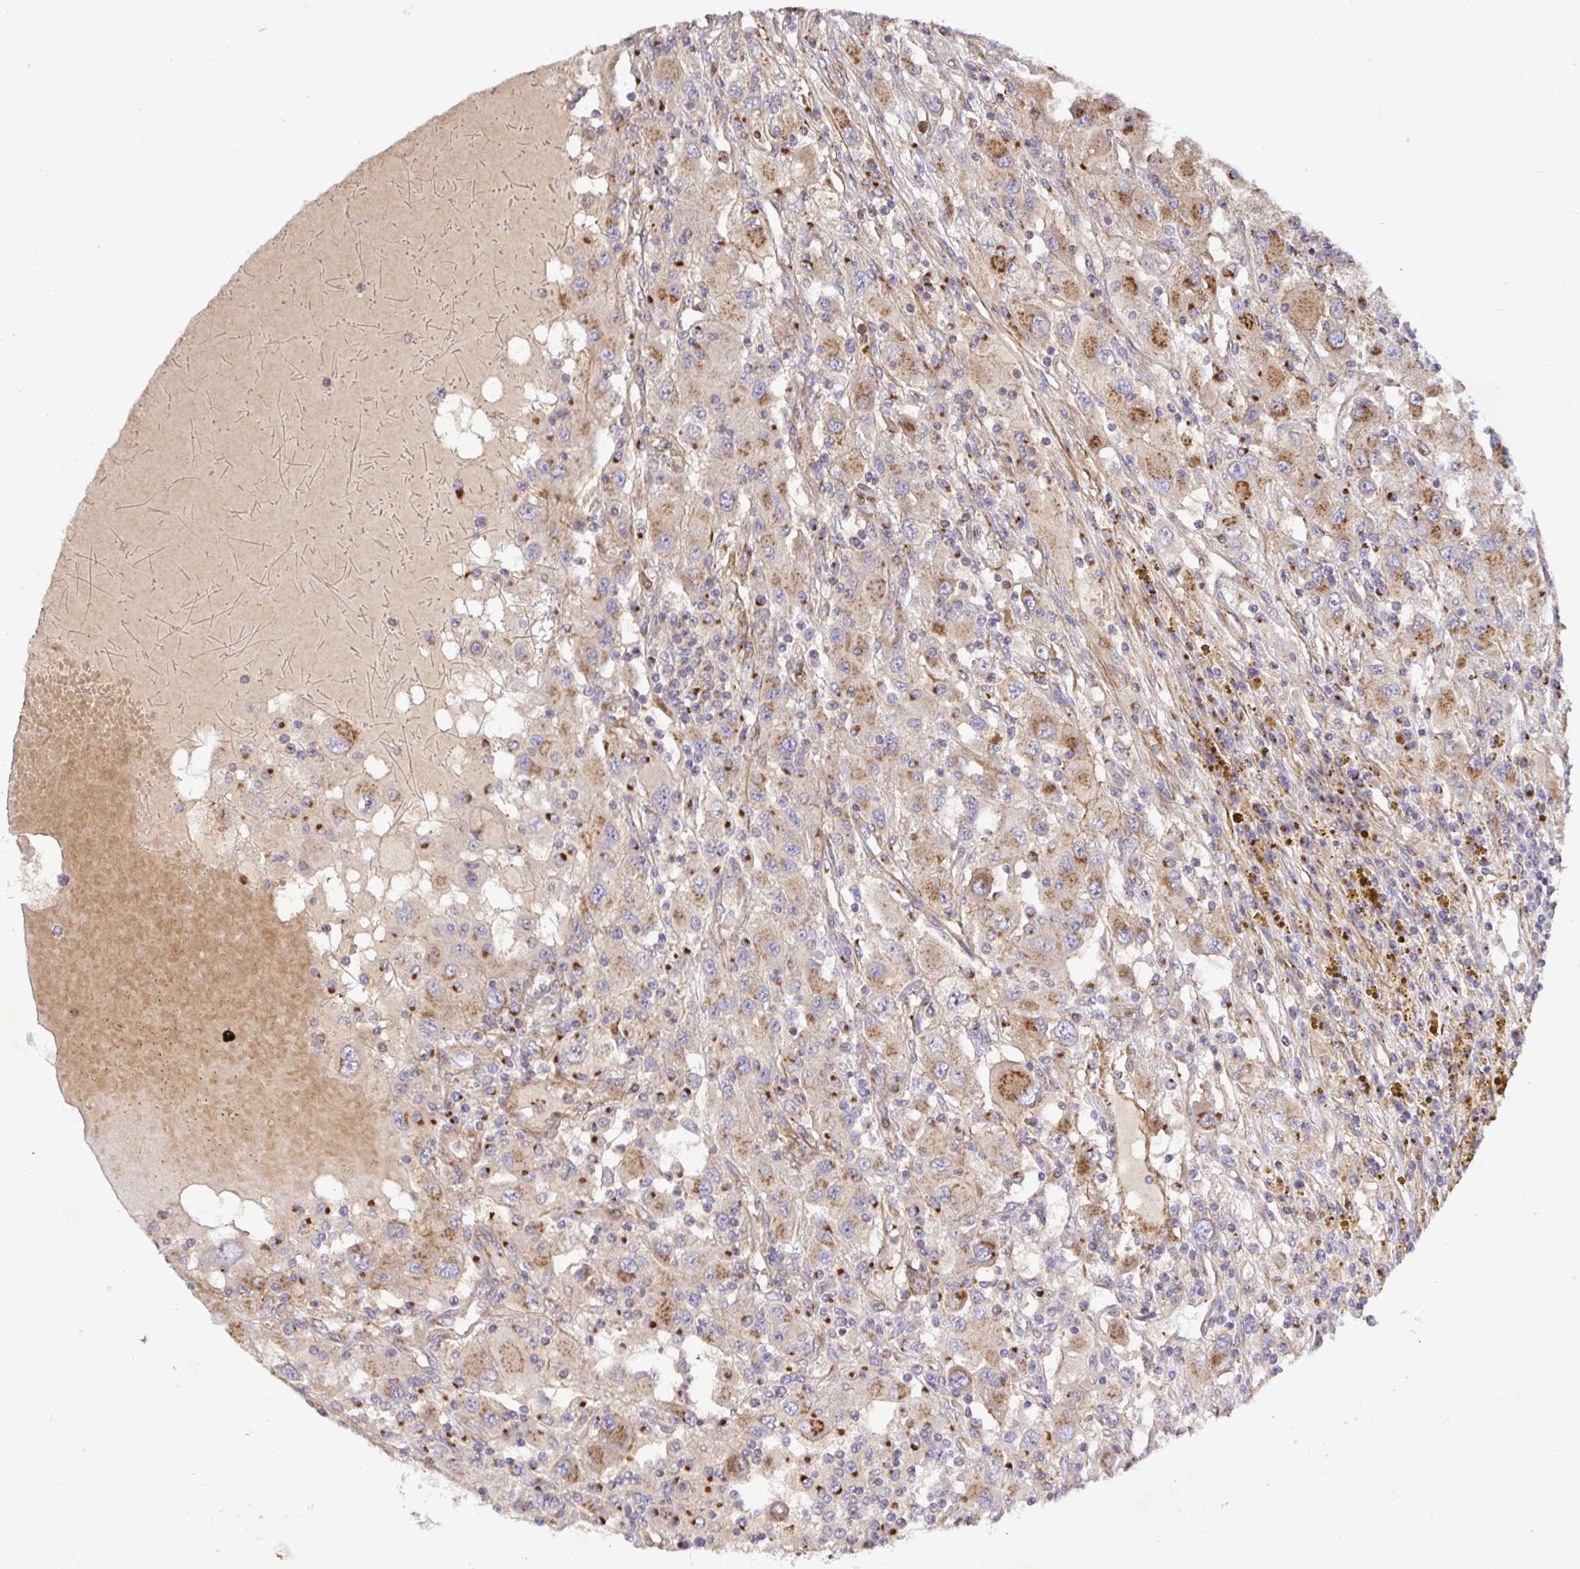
{"staining": {"intensity": "moderate", "quantity": ">75%", "location": "cytoplasmic/membranous"}, "tissue": "renal cancer", "cell_type": "Tumor cells", "image_type": "cancer", "snomed": [{"axis": "morphology", "description": "Adenocarcinoma, NOS"}, {"axis": "topography", "description": "Kidney"}], "caption": "Protein expression analysis of human adenocarcinoma (renal) reveals moderate cytoplasmic/membranous positivity in about >75% of tumor cells.", "gene": "TM9SF4", "patient": {"sex": "female", "age": 67}}